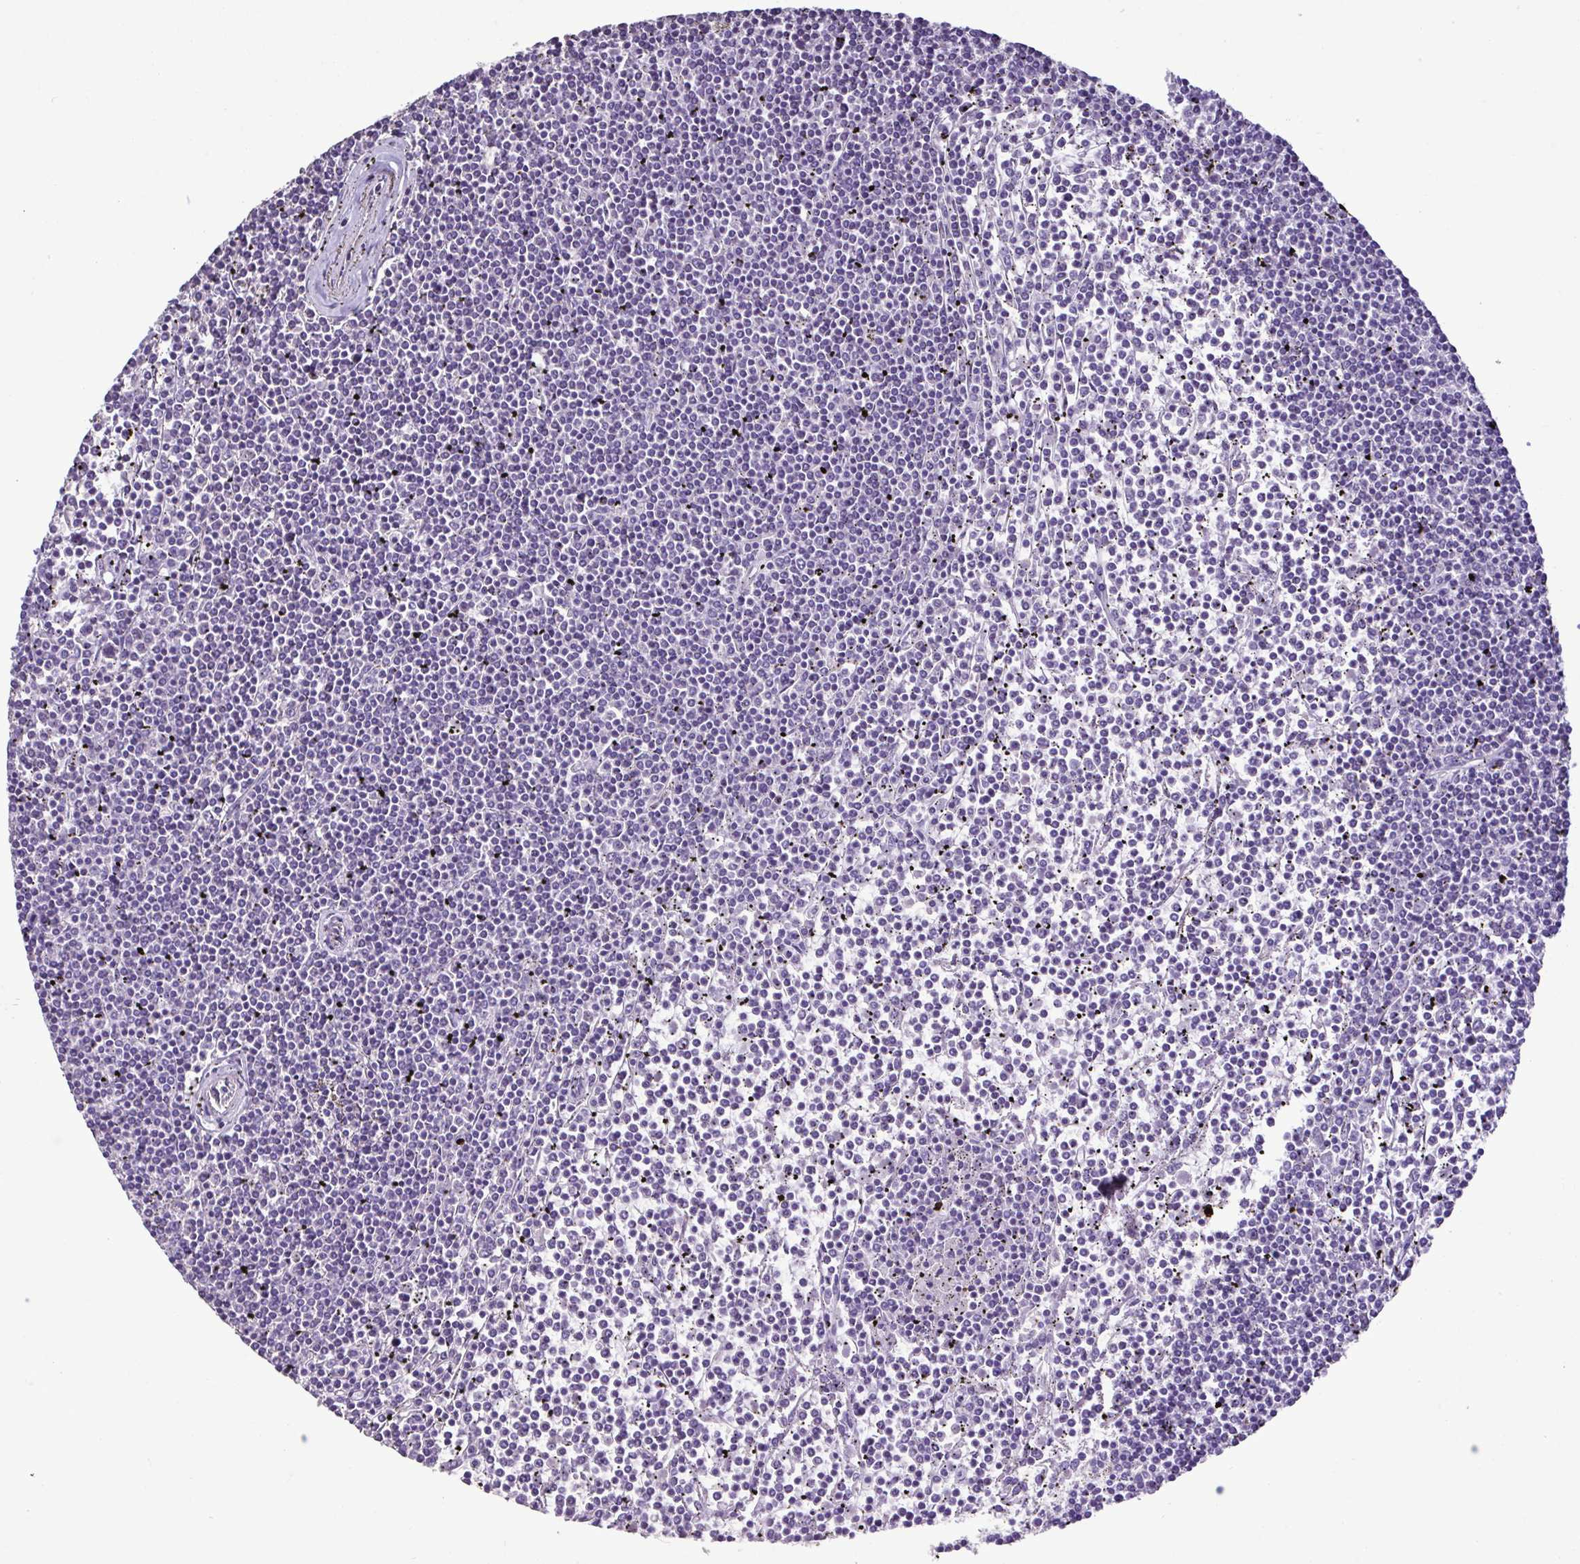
{"staining": {"intensity": "negative", "quantity": "none", "location": "none"}, "tissue": "lymphoma", "cell_type": "Tumor cells", "image_type": "cancer", "snomed": [{"axis": "morphology", "description": "Malignant lymphoma, non-Hodgkin's type, Low grade"}, {"axis": "topography", "description": "Spleen"}], "caption": "High magnification brightfield microscopy of low-grade malignant lymphoma, non-Hodgkin's type stained with DAB (brown) and counterstained with hematoxylin (blue): tumor cells show no significant expression.", "gene": "PLA2G4E", "patient": {"sex": "female", "age": 19}}